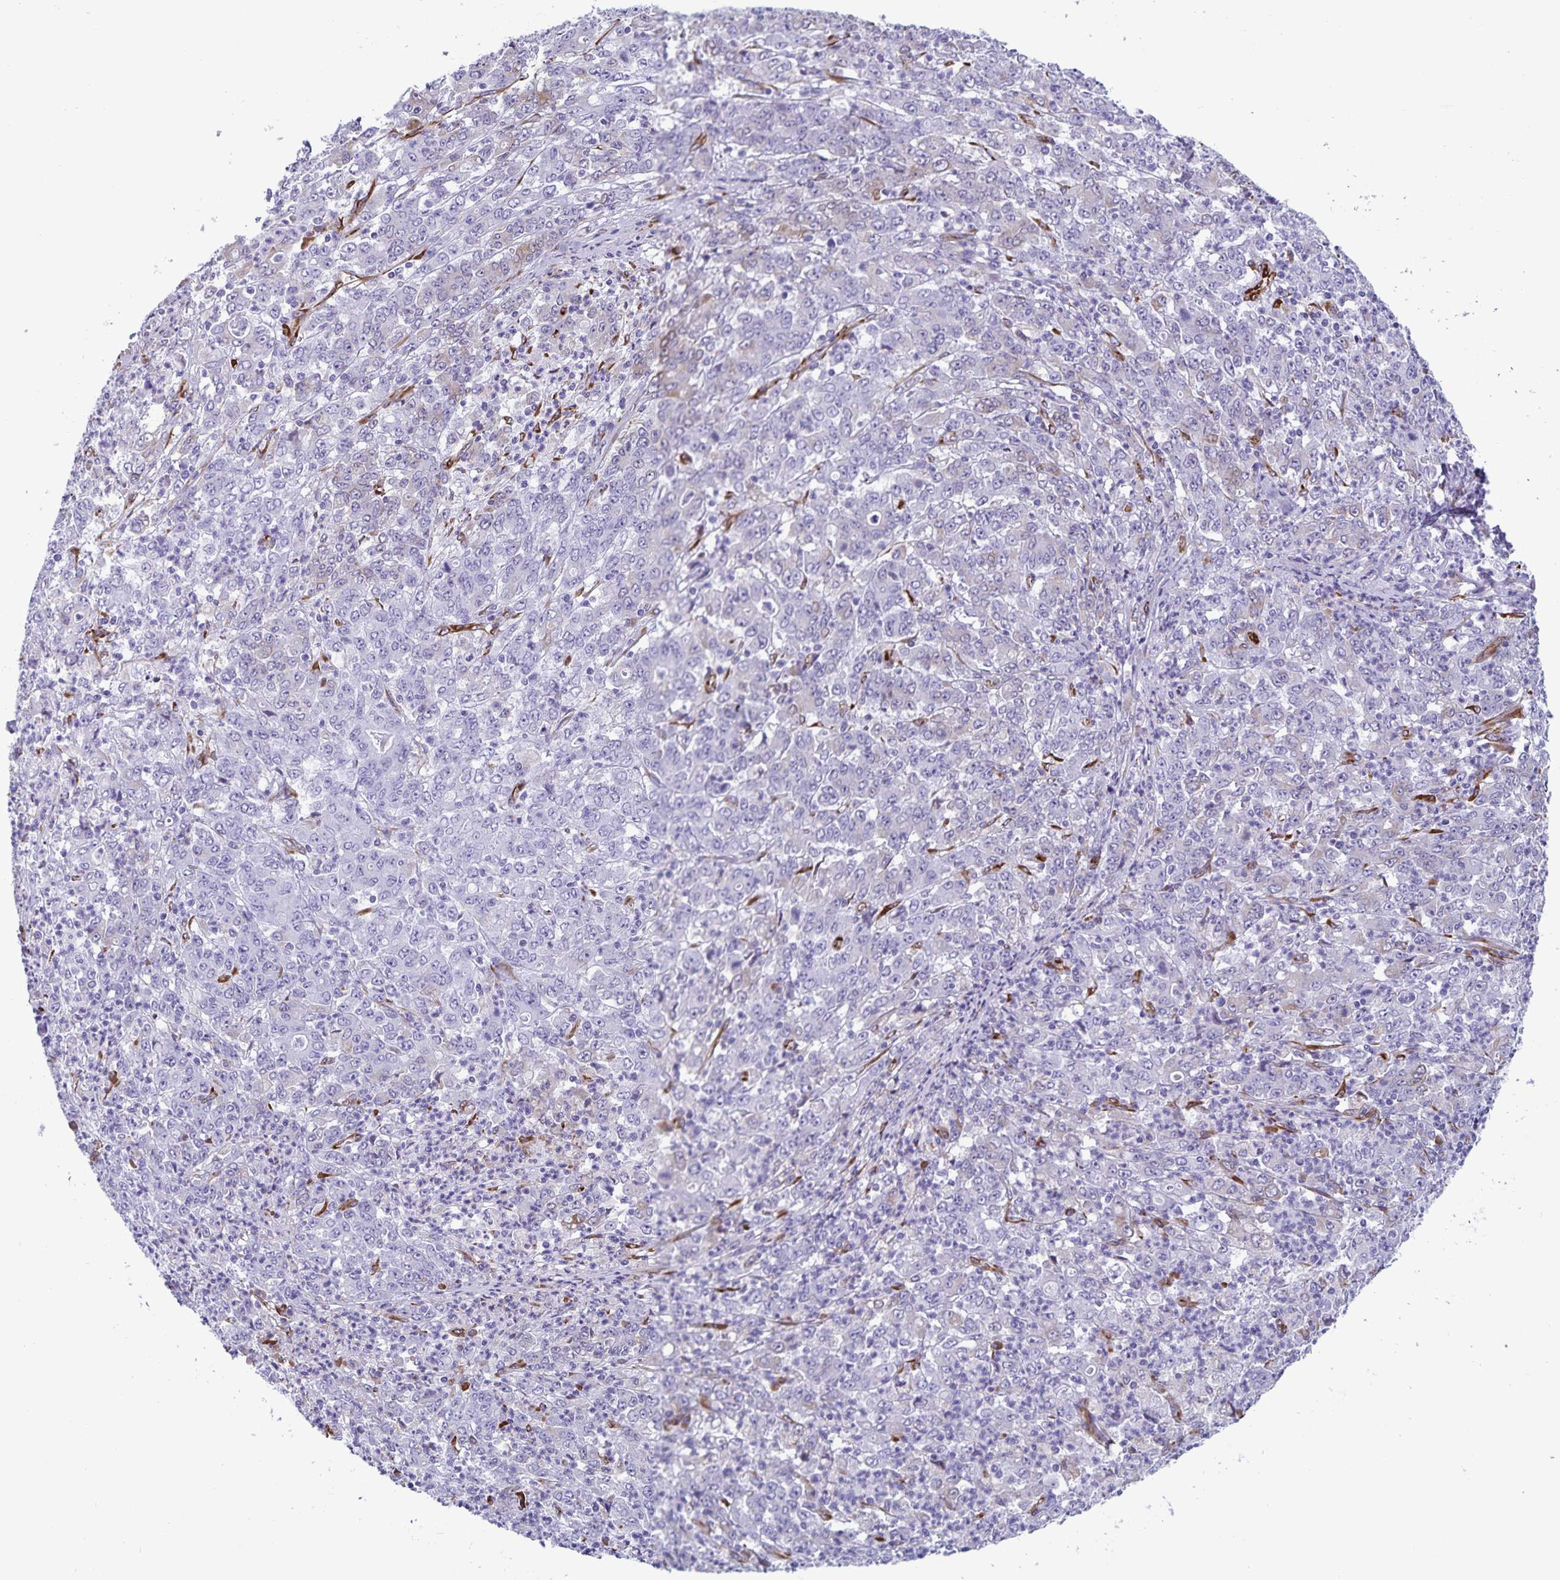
{"staining": {"intensity": "negative", "quantity": "none", "location": "none"}, "tissue": "stomach cancer", "cell_type": "Tumor cells", "image_type": "cancer", "snomed": [{"axis": "morphology", "description": "Adenocarcinoma, NOS"}, {"axis": "topography", "description": "Stomach, lower"}], "caption": "IHC of human stomach cancer demonstrates no expression in tumor cells.", "gene": "RCN1", "patient": {"sex": "female", "age": 71}}